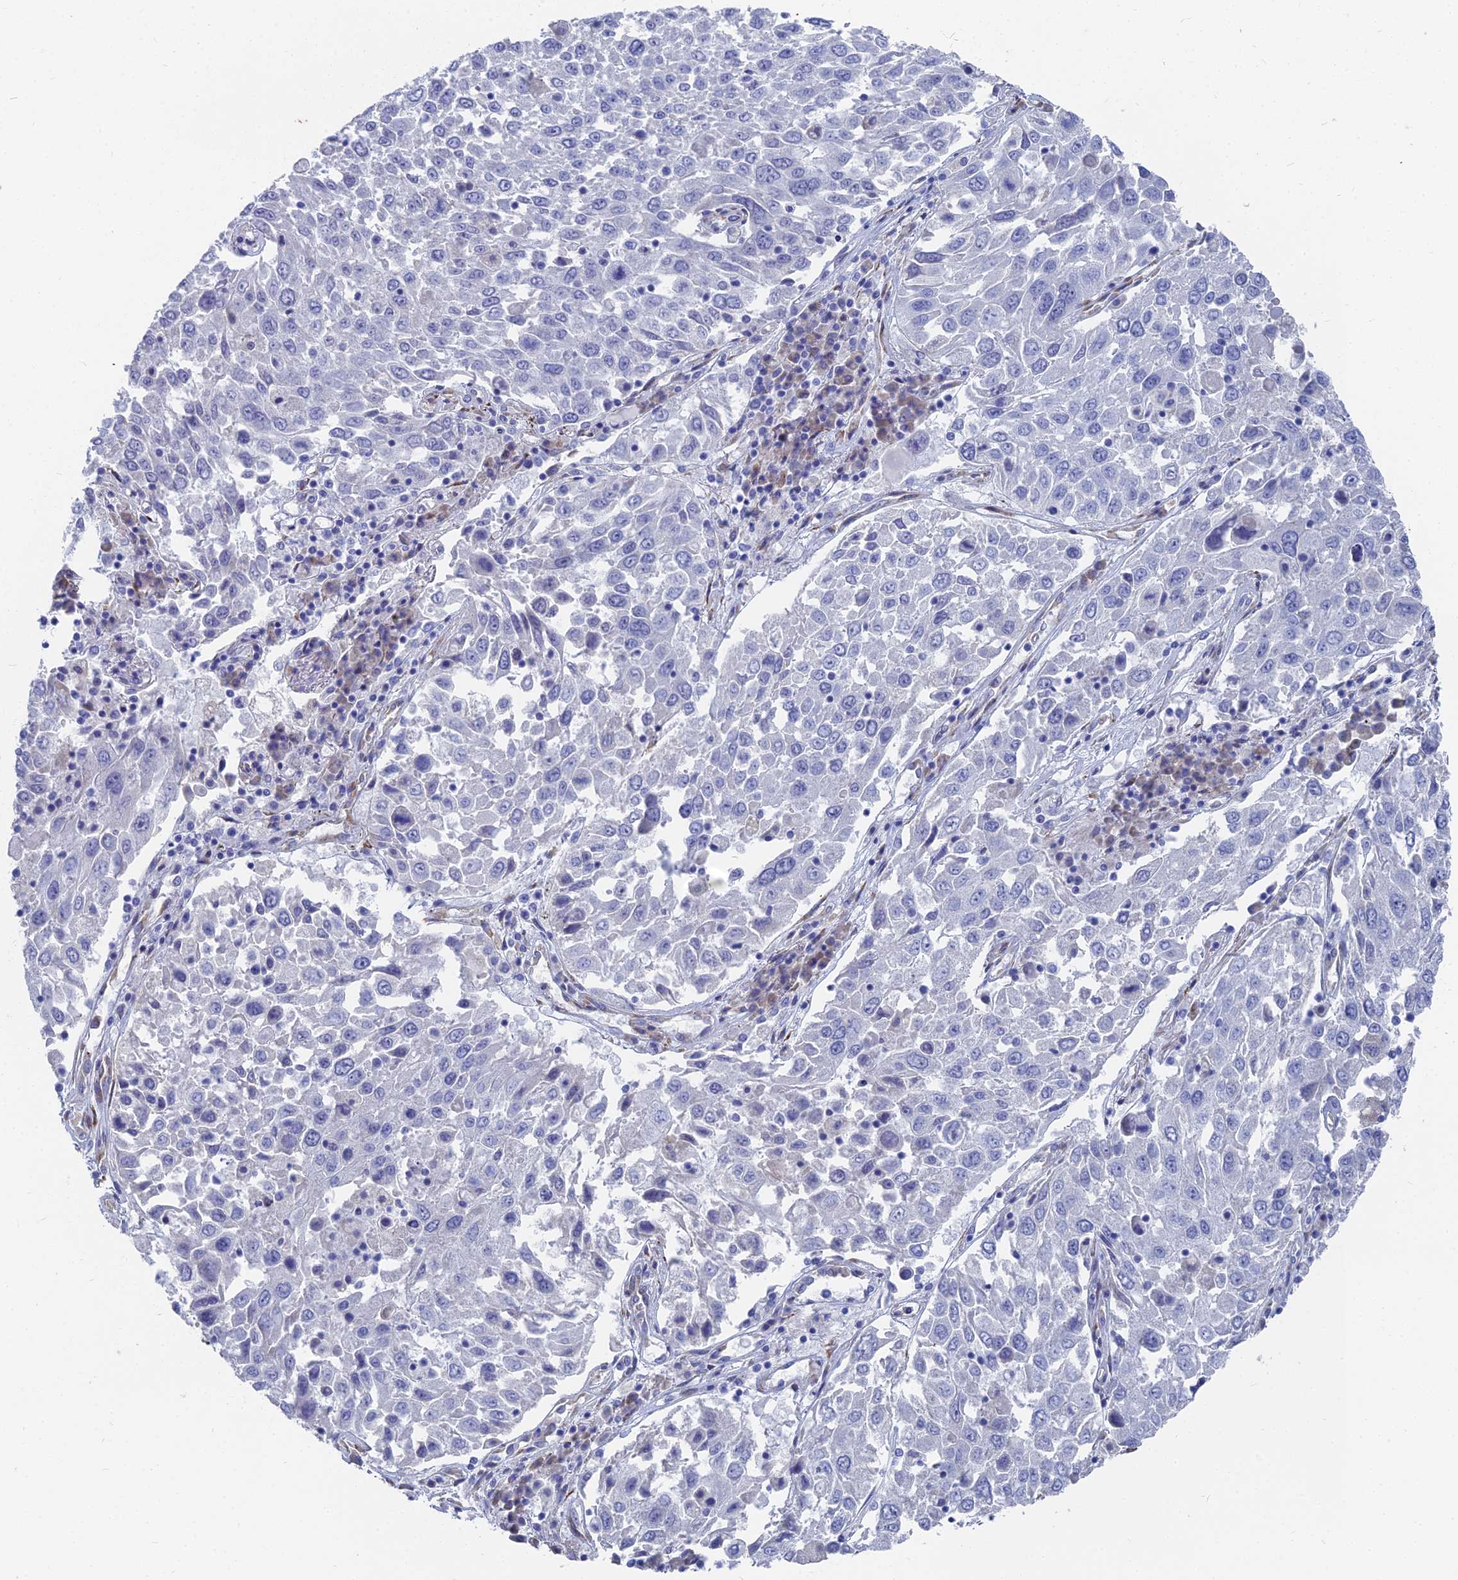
{"staining": {"intensity": "negative", "quantity": "none", "location": "none"}, "tissue": "lung cancer", "cell_type": "Tumor cells", "image_type": "cancer", "snomed": [{"axis": "morphology", "description": "Squamous cell carcinoma, NOS"}, {"axis": "topography", "description": "Lung"}], "caption": "The IHC photomicrograph has no significant positivity in tumor cells of squamous cell carcinoma (lung) tissue.", "gene": "TNNT3", "patient": {"sex": "male", "age": 65}}